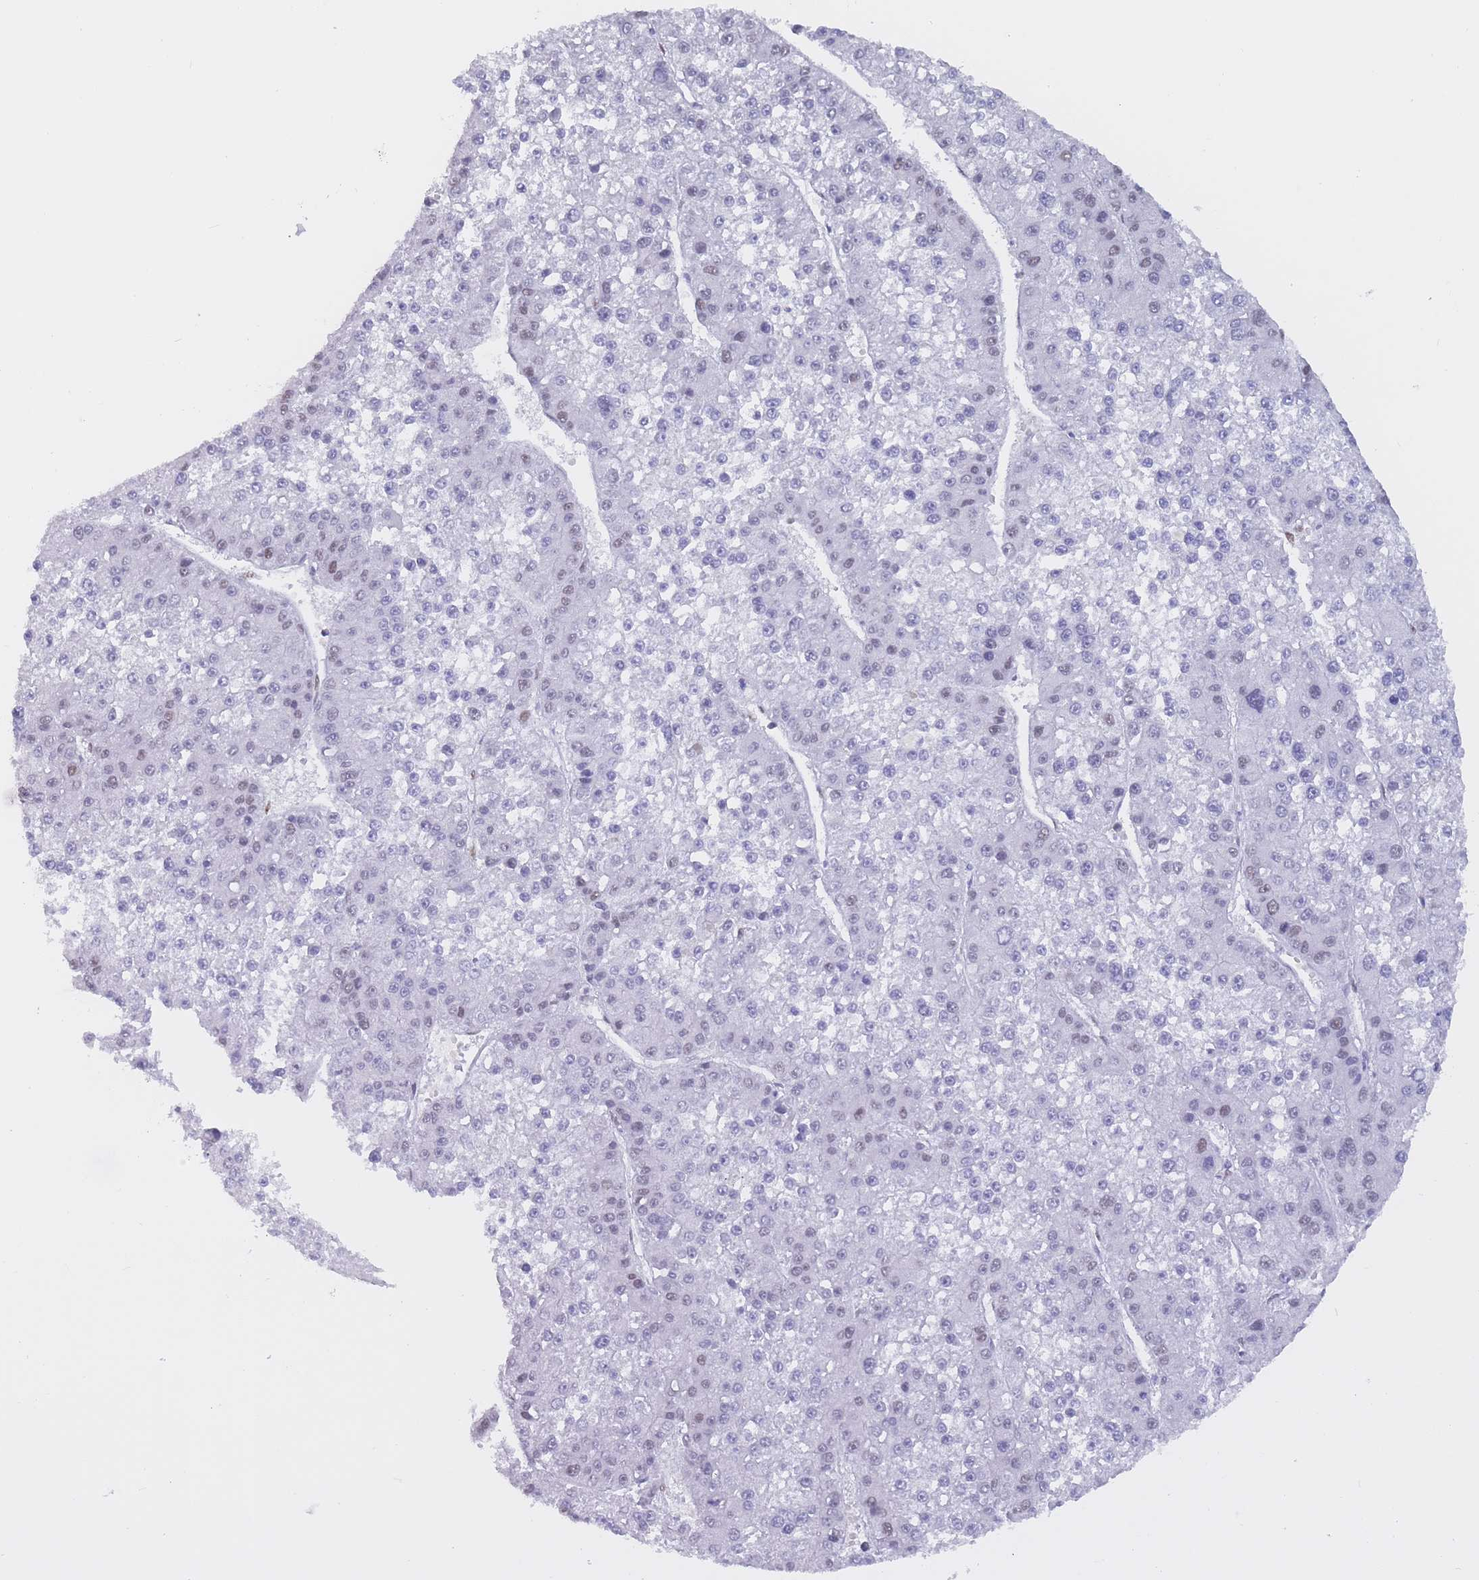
{"staining": {"intensity": "moderate", "quantity": "<25%", "location": "nuclear"}, "tissue": "liver cancer", "cell_type": "Tumor cells", "image_type": "cancer", "snomed": [{"axis": "morphology", "description": "Carcinoma, Hepatocellular, NOS"}, {"axis": "topography", "description": "Liver"}], "caption": "Immunohistochemistry (IHC) photomicrograph of human liver hepatocellular carcinoma stained for a protein (brown), which exhibits low levels of moderate nuclear staining in approximately <25% of tumor cells.", "gene": "NASP", "patient": {"sex": "female", "age": 73}}